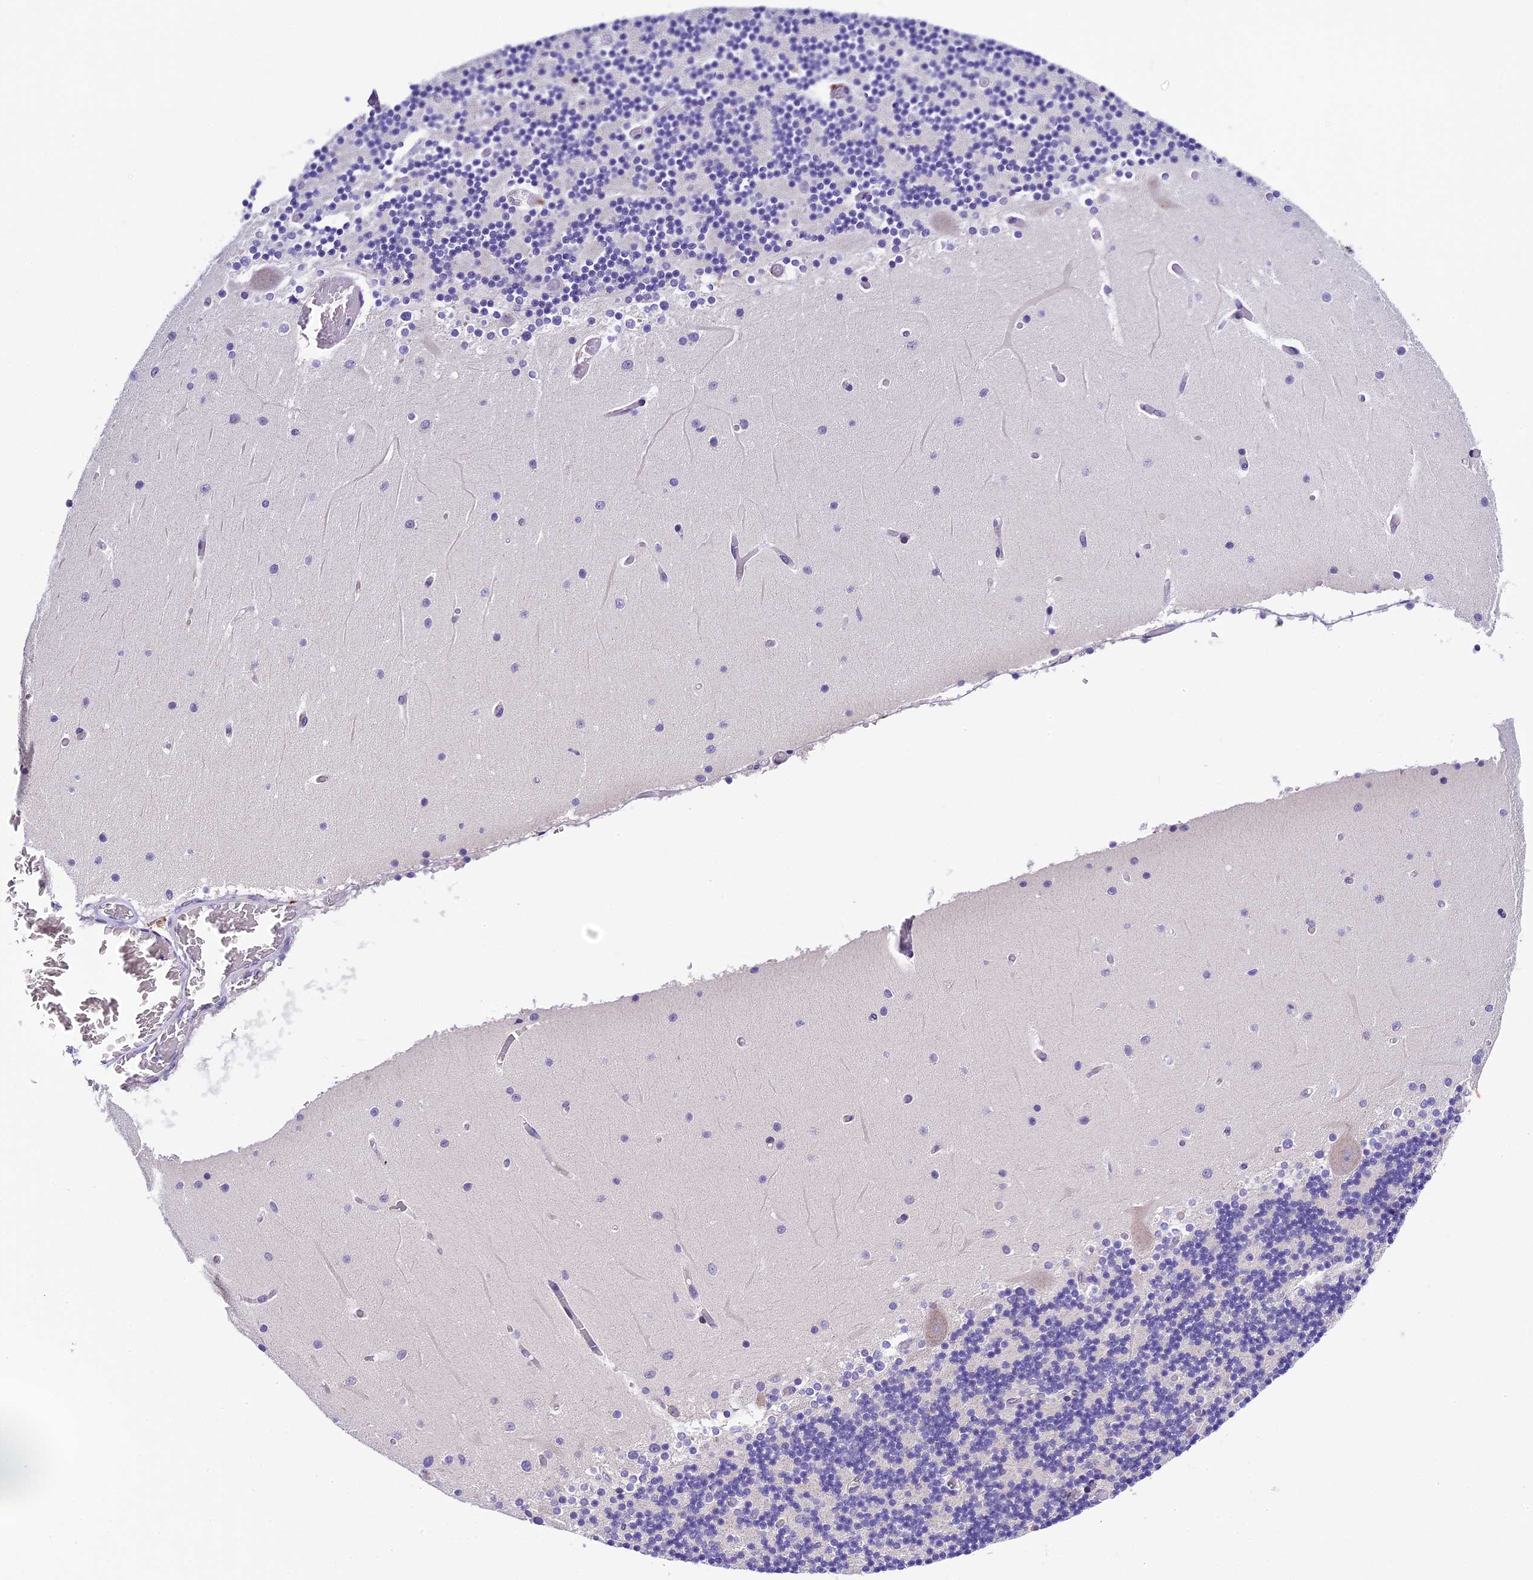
{"staining": {"intensity": "negative", "quantity": "none", "location": "none"}, "tissue": "cerebellum", "cell_type": "Cells in granular layer", "image_type": "normal", "snomed": [{"axis": "morphology", "description": "Normal tissue, NOS"}, {"axis": "topography", "description": "Cerebellum"}], "caption": "The photomicrograph displays no significant positivity in cells in granular layer of cerebellum. (Brightfield microscopy of DAB (3,3'-diaminobenzidine) immunohistochemistry (IHC) at high magnification).", "gene": "ENKD1", "patient": {"sex": "female", "age": 28}}